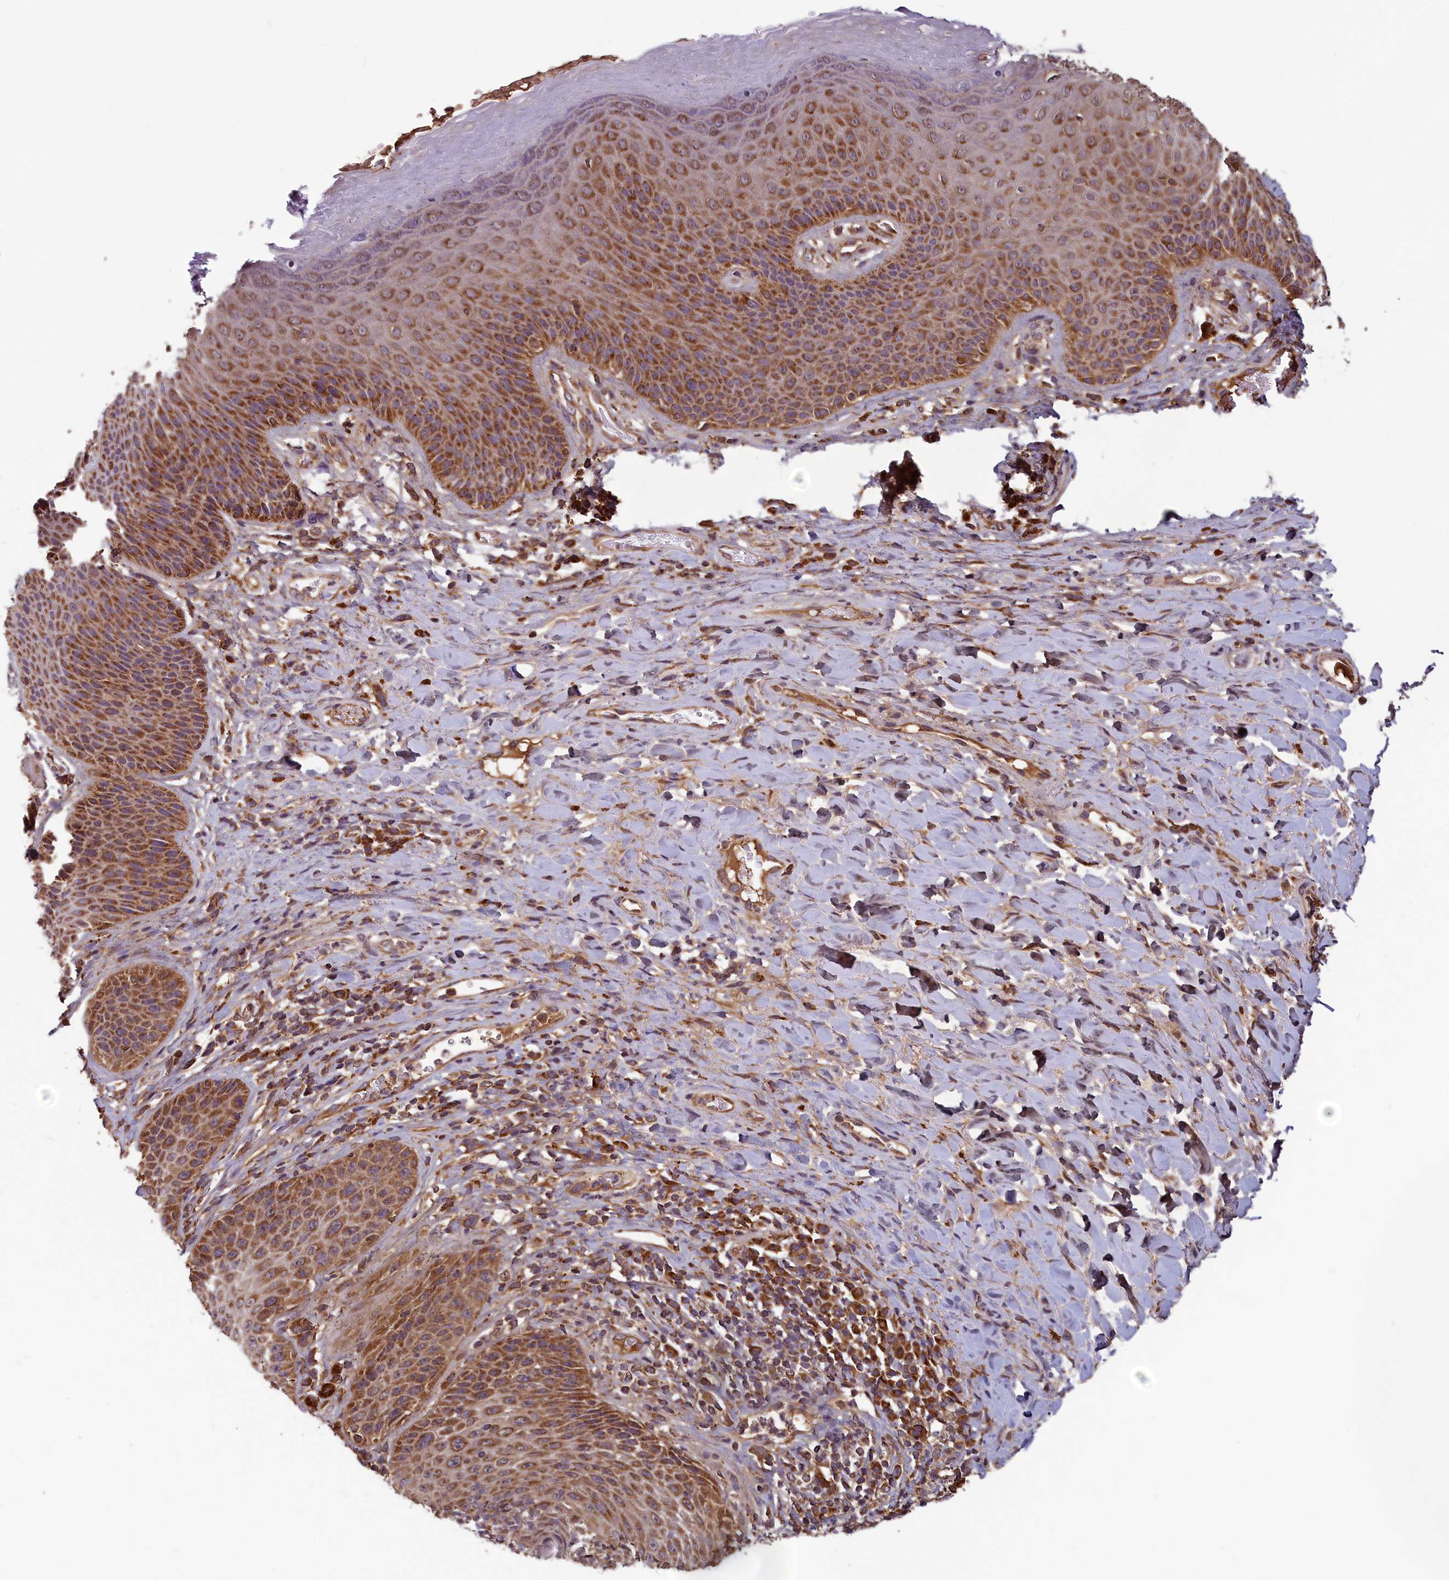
{"staining": {"intensity": "moderate", "quantity": ">75%", "location": "cytoplasmic/membranous"}, "tissue": "skin", "cell_type": "Epidermal cells", "image_type": "normal", "snomed": [{"axis": "morphology", "description": "Normal tissue, NOS"}, {"axis": "topography", "description": "Anal"}], "caption": "Immunohistochemical staining of unremarkable skin reveals medium levels of moderate cytoplasmic/membranous positivity in about >75% of epidermal cells. (Stains: DAB in brown, nuclei in blue, Microscopy: brightfield microscopy at high magnification).", "gene": "CCDC15", "patient": {"sex": "female", "age": 89}}